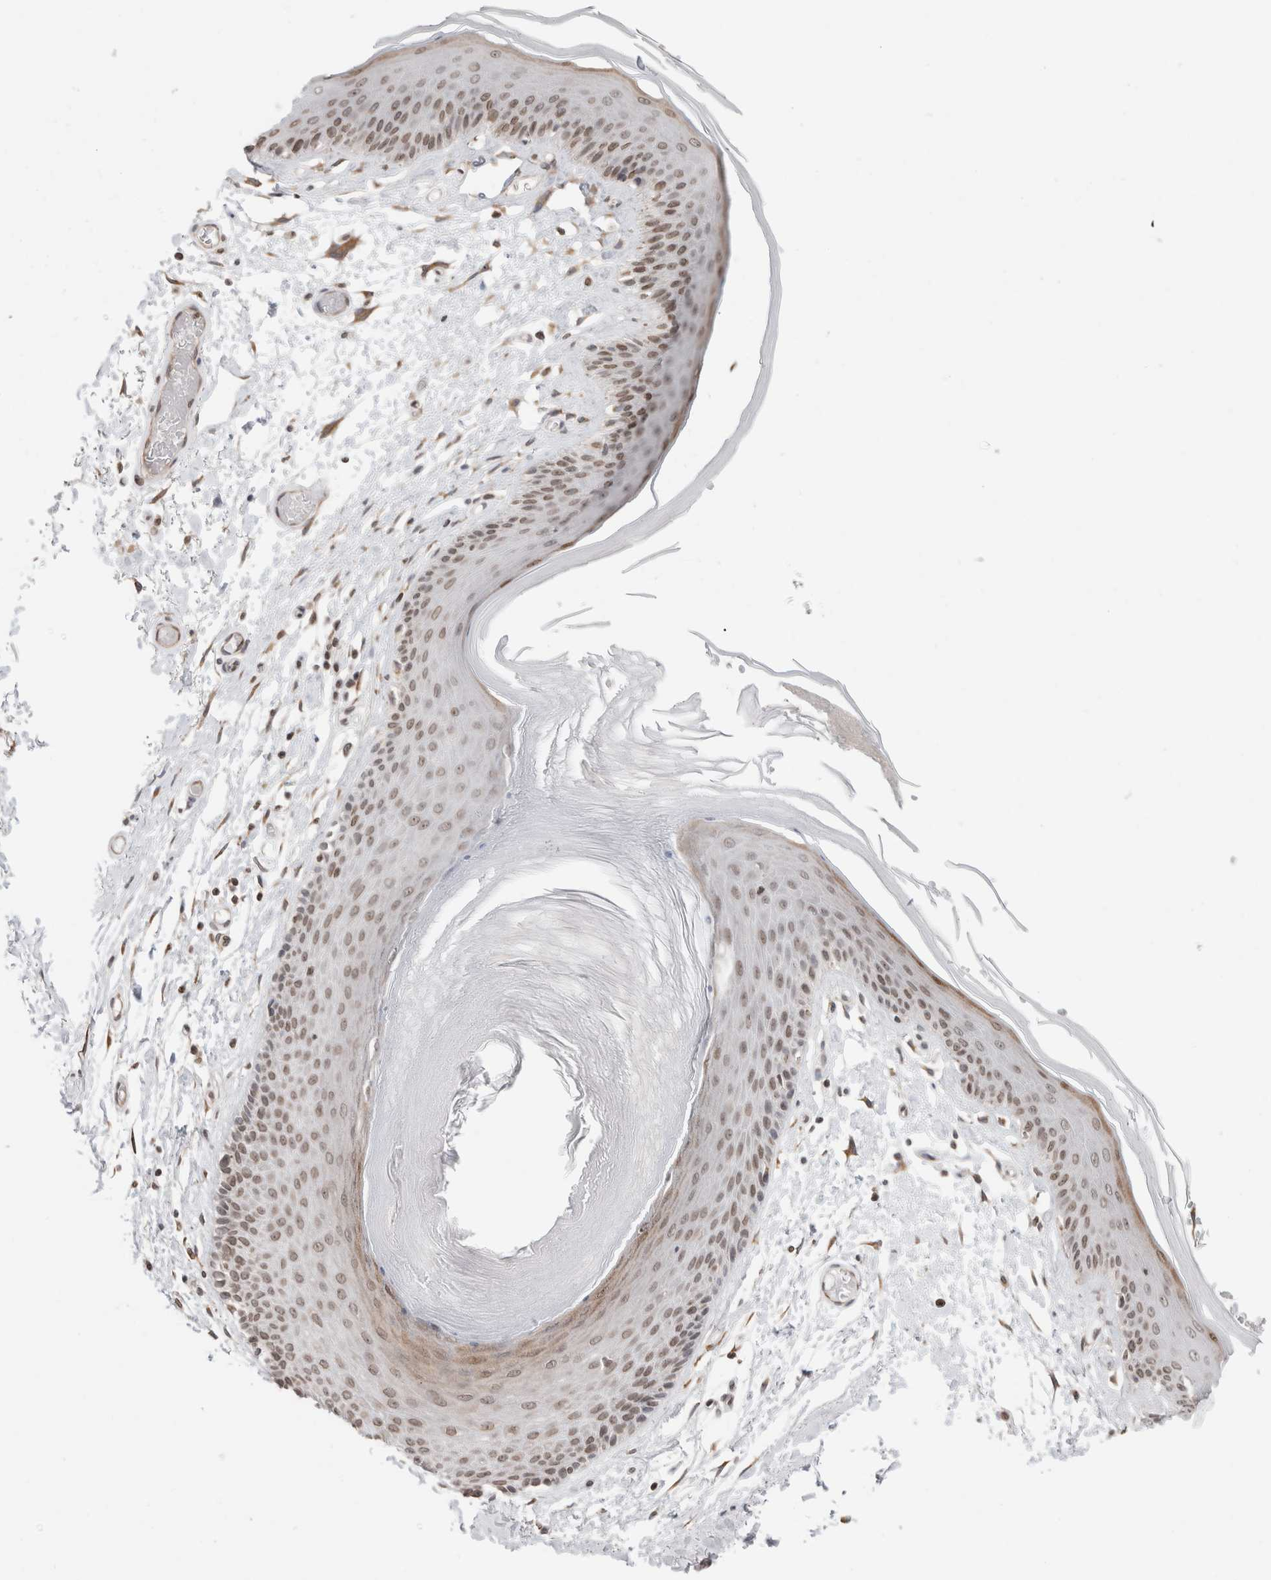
{"staining": {"intensity": "moderate", "quantity": ">75%", "location": "nuclear"}, "tissue": "skin", "cell_type": "Epidermal cells", "image_type": "normal", "snomed": [{"axis": "morphology", "description": "Normal tissue, NOS"}, {"axis": "topography", "description": "Vulva"}], "caption": "Epidermal cells show medium levels of moderate nuclear staining in about >75% of cells in benign skin.", "gene": "RBMX2", "patient": {"sex": "female", "age": 73}}